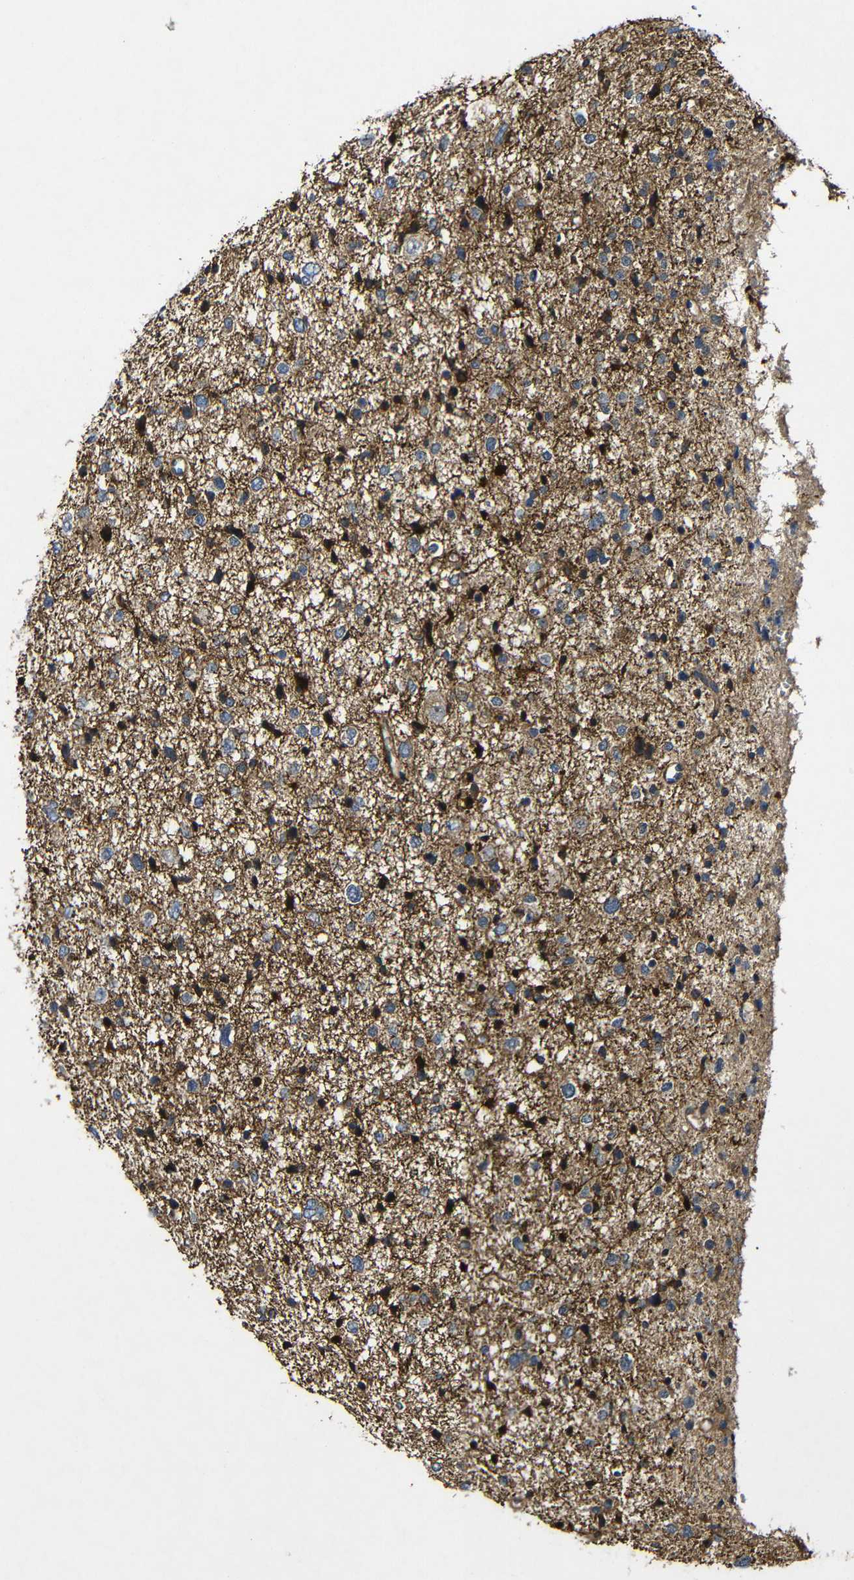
{"staining": {"intensity": "moderate", "quantity": "25%-75%", "location": "cytoplasmic/membranous"}, "tissue": "glioma", "cell_type": "Tumor cells", "image_type": "cancer", "snomed": [{"axis": "morphology", "description": "Glioma, malignant, Low grade"}, {"axis": "topography", "description": "Brain"}], "caption": "Human glioma stained with a protein marker exhibits moderate staining in tumor cells.", "gene": "GSDME", "patient": {"sex": "female", "age": 37}}